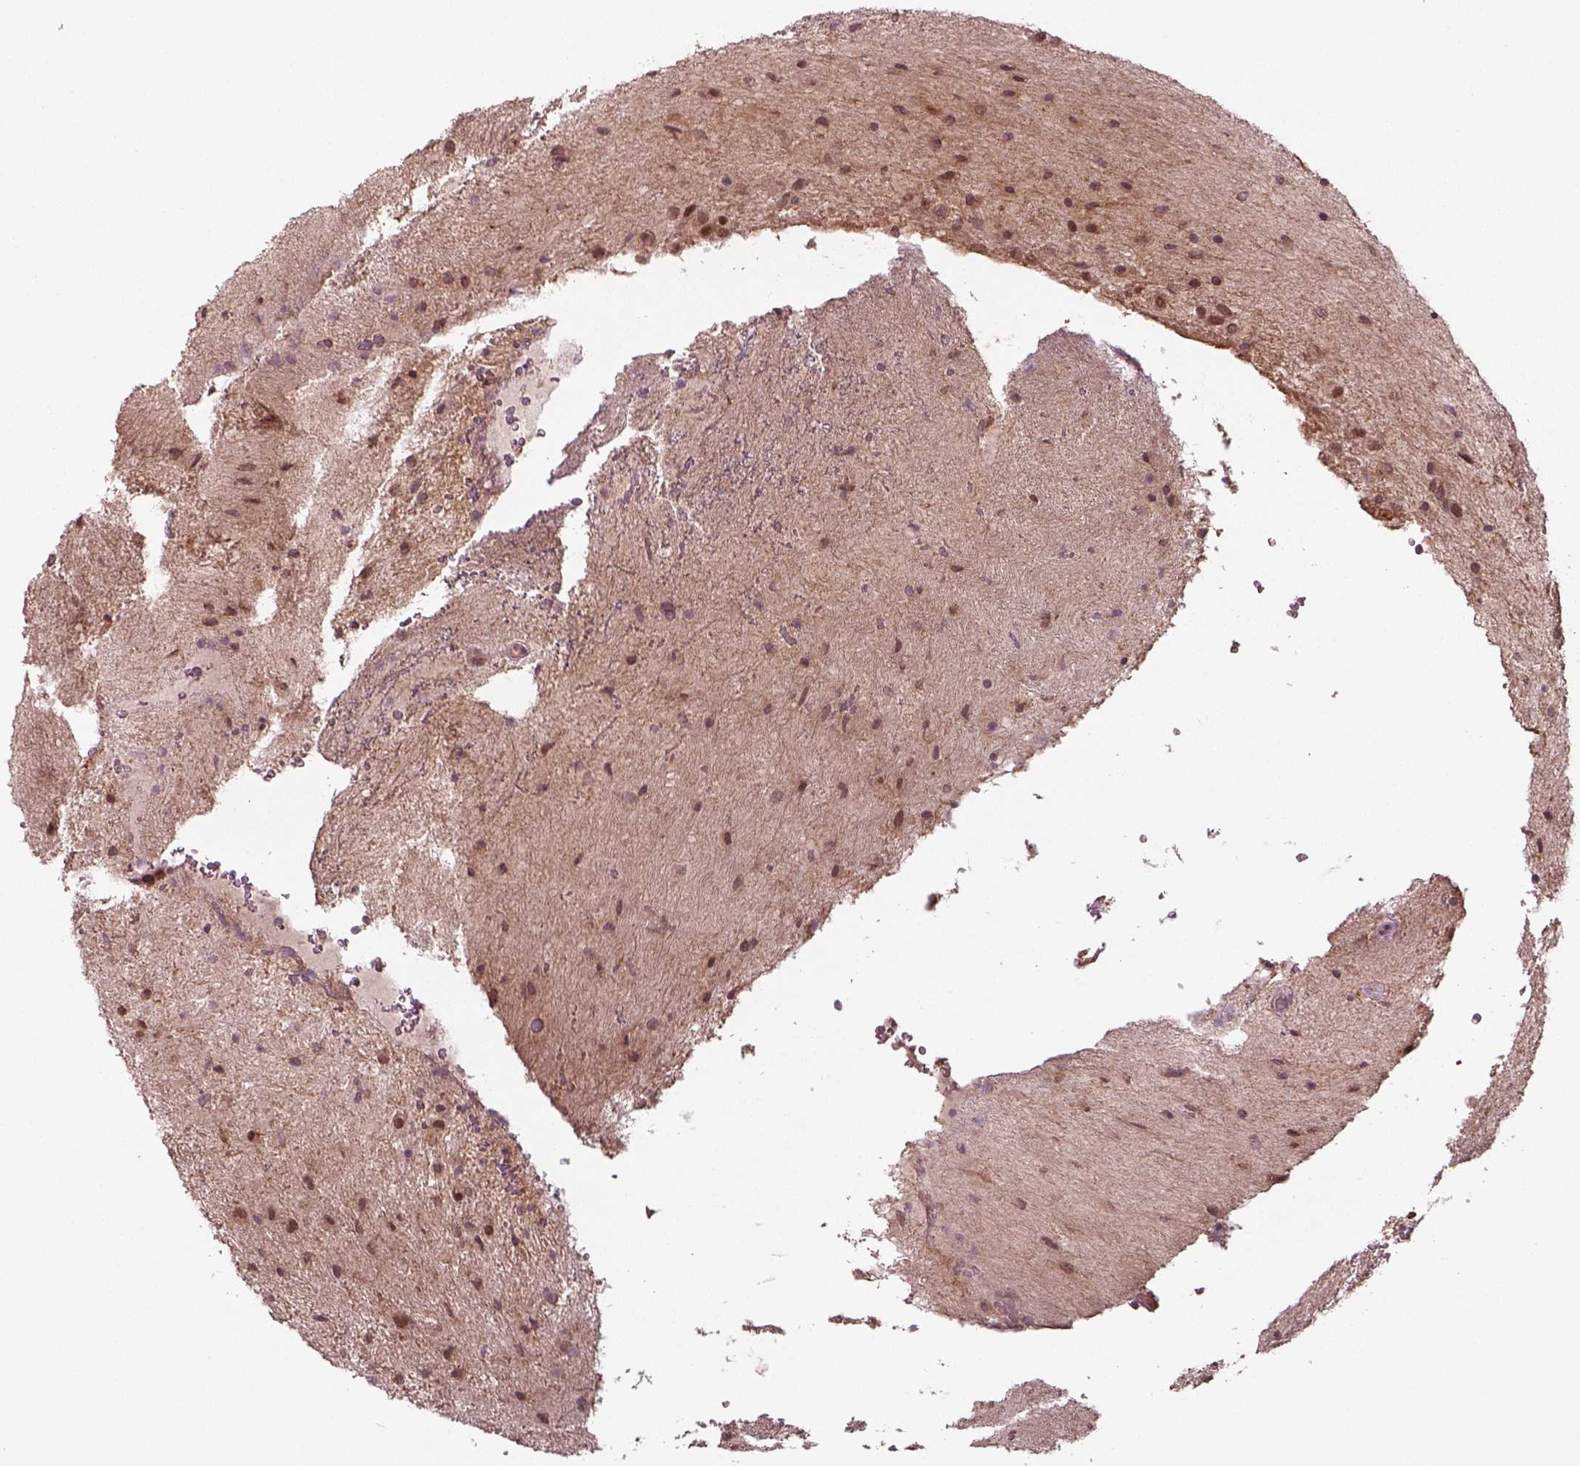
{"staining": {"intensity": "moderate", "quantity": ">75%", "location": "cytoplasmic/membranous"}, "tissue": "glioma", "cell_type": "Tumor cells", "image_type": "cancer", "snomed": [{"axis": "morphology", "description": "Glioma, malignant, Low grade"}, {"axis": "topography", "description": "Cerebellum"}], "caption": "A high-resolution image shows immunohistochemistry staining of low-grade glioma (malignant), which demonstrates moderate cytoplasmic/membranous positivity in about >75% of tumor cells.", "gene": "CHMP3", "patient": {"sex": "female", "age": 14}}